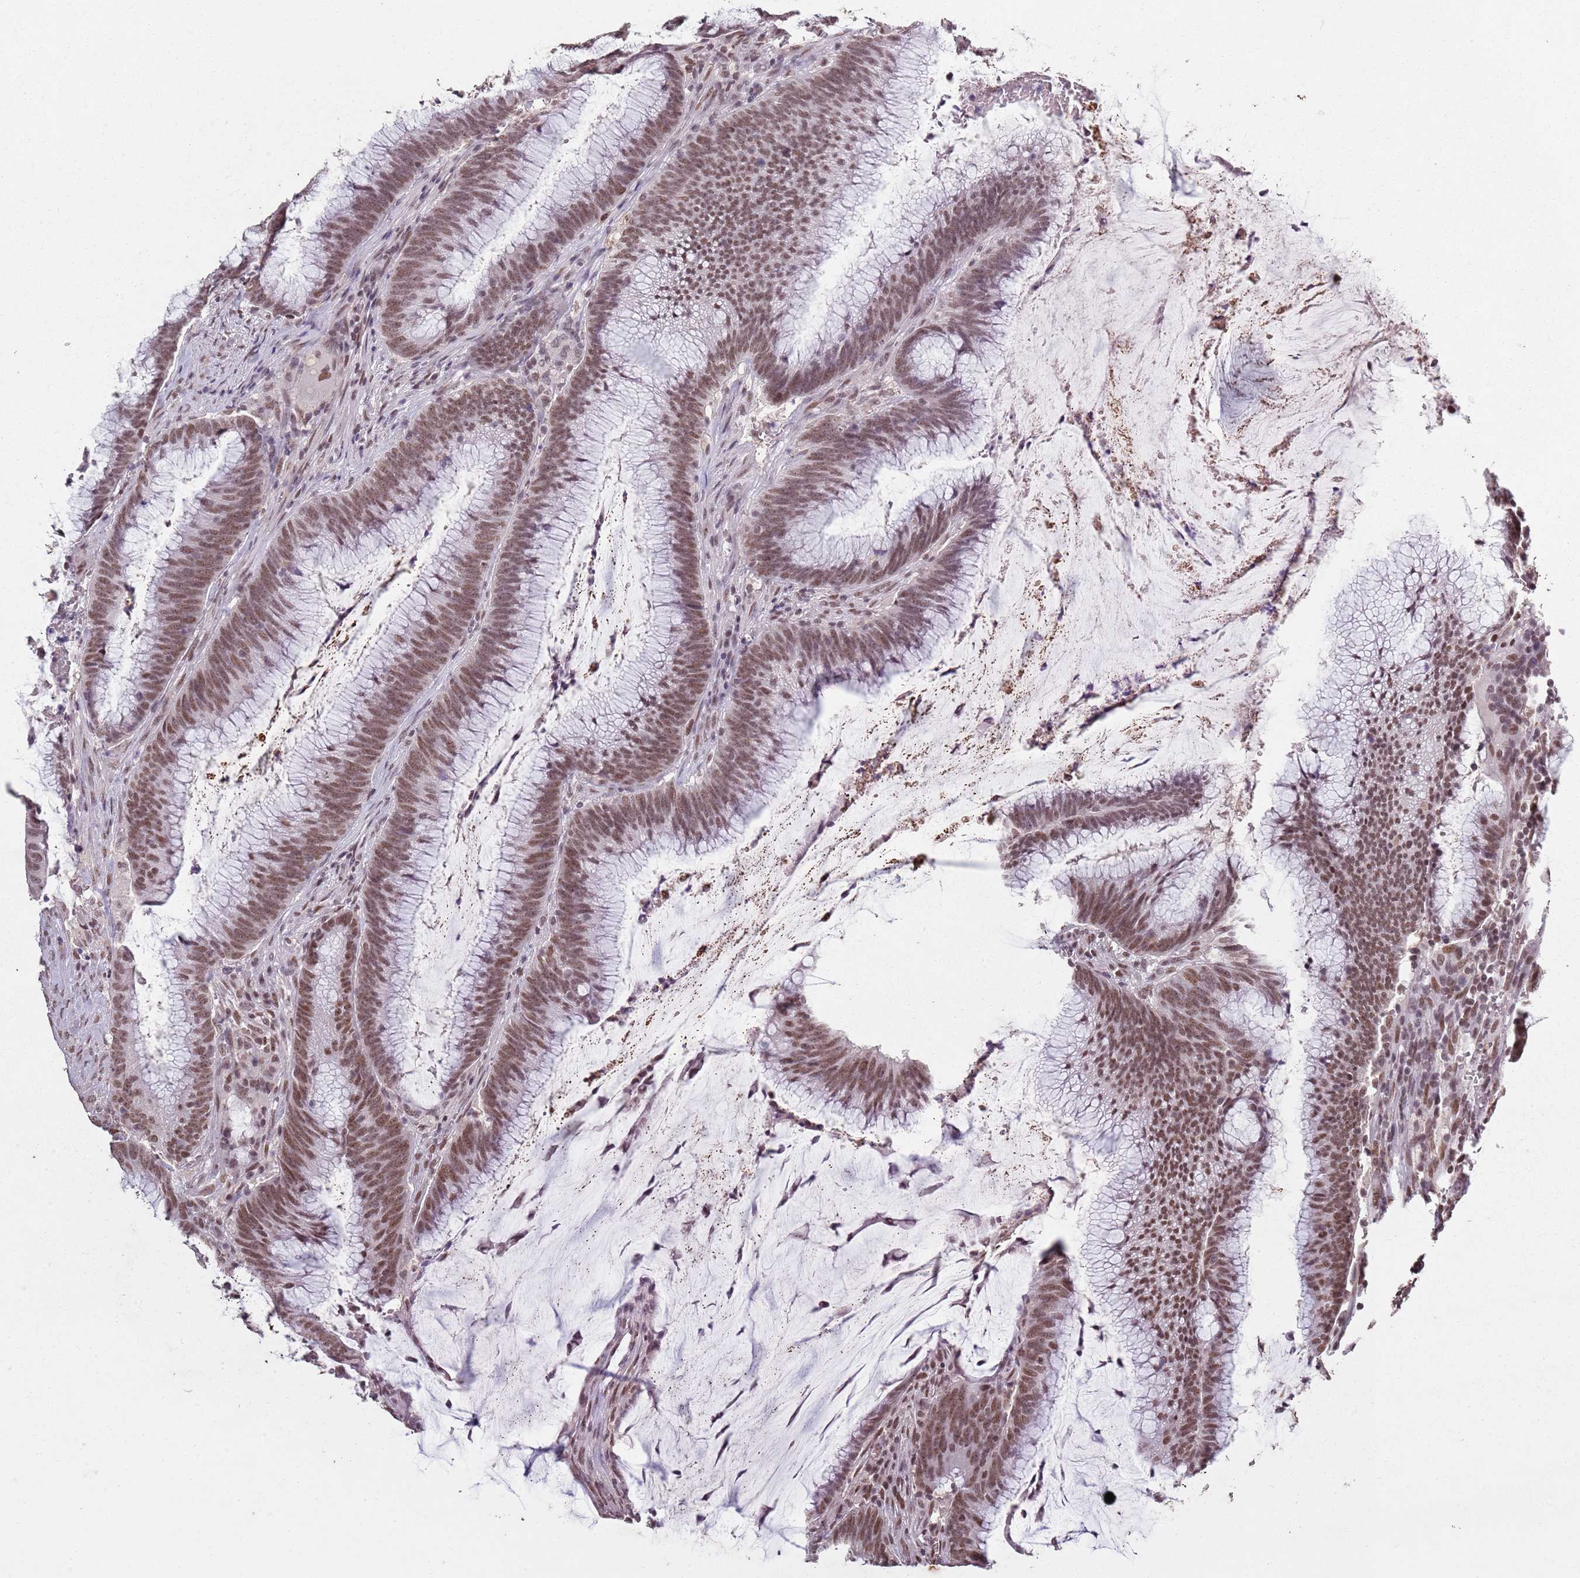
{"staining": {"intensity": "moderate", "quantity": ">75%", "location": "nuclear"}, "tissue": "colorectal cancer", "cell_type": "Tumor cells", "image_type": "cancer", "snomed": [{"axis": "morphology", "description": "Adenocarcinoma, NOS"}, {"axis": "topography", "description": "Rectum"}], "caption": "Immunohistochemical staining of human colorectal cancer (adenocarcinoma) reveals moderate nuclear protein positivity in approximately >75% of tumor cells. (DAB (3,3'-diaminobenzidine) IHC, brown staining for protein, blue staining for nuclei).", "gene": "ARL14EP", "patient": {"sex": "female", "age": 77}}